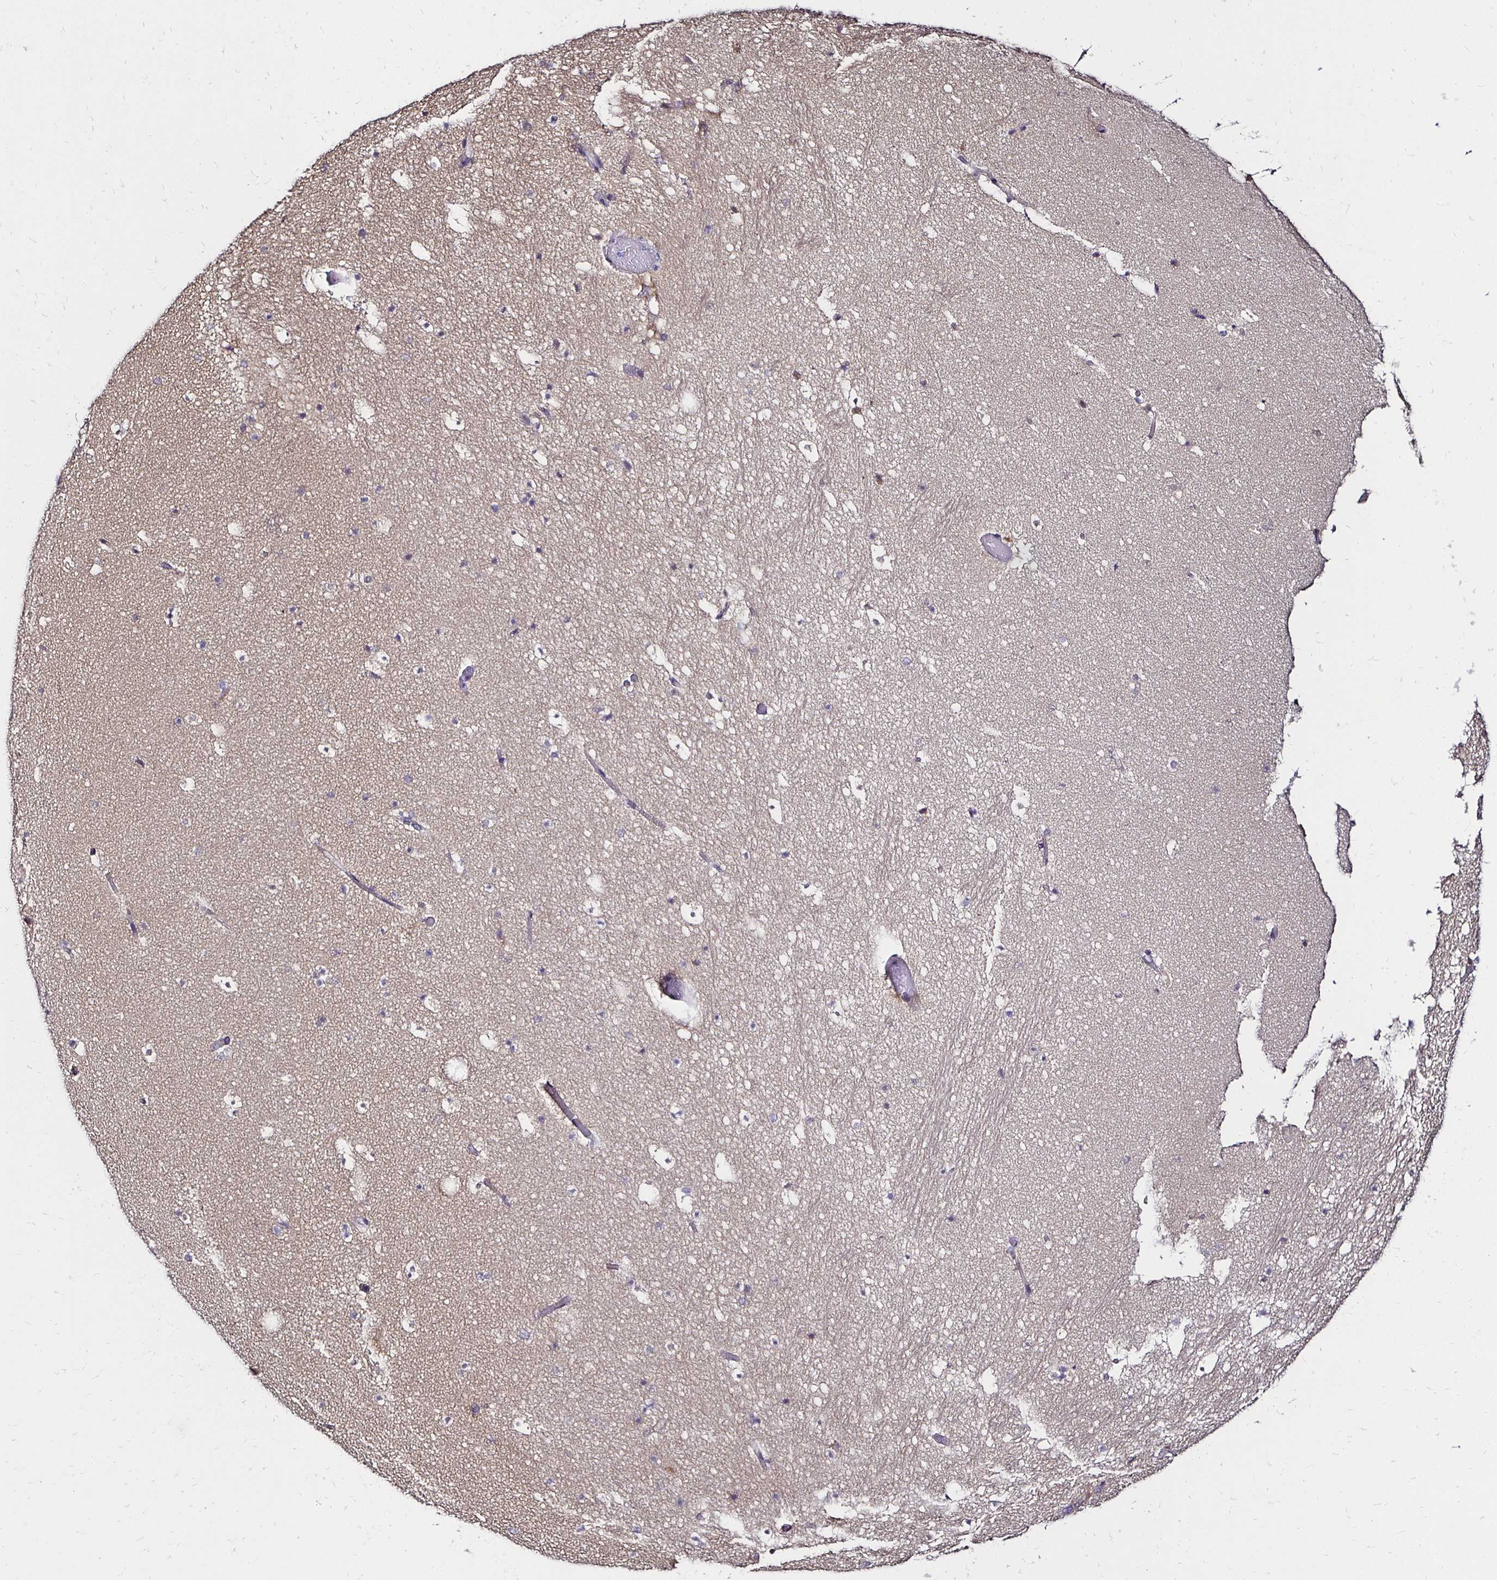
{"staining": {"intensity": "negative", "quantity": "none", "location": "none"}, "tissue": "hippocampus", "cell_type": "Glial cells", "image_type": "normal", "snomed": [{"axis": "morphology", "description": "Normal tissue, NOS"}, {"axis": "topography", "description": "Hippocampus"}], "caption": "Immunohistochemistry (IHC) micrograph of benign human hippocampus stained for a protein (brown), which shows no positivity in glial cells. (DAB immunohistochemistry (IHC) visualized using brightfield microscopy, high magnification).", "gene": "TXN", "patient": {"sex": "male", "age": 26}}